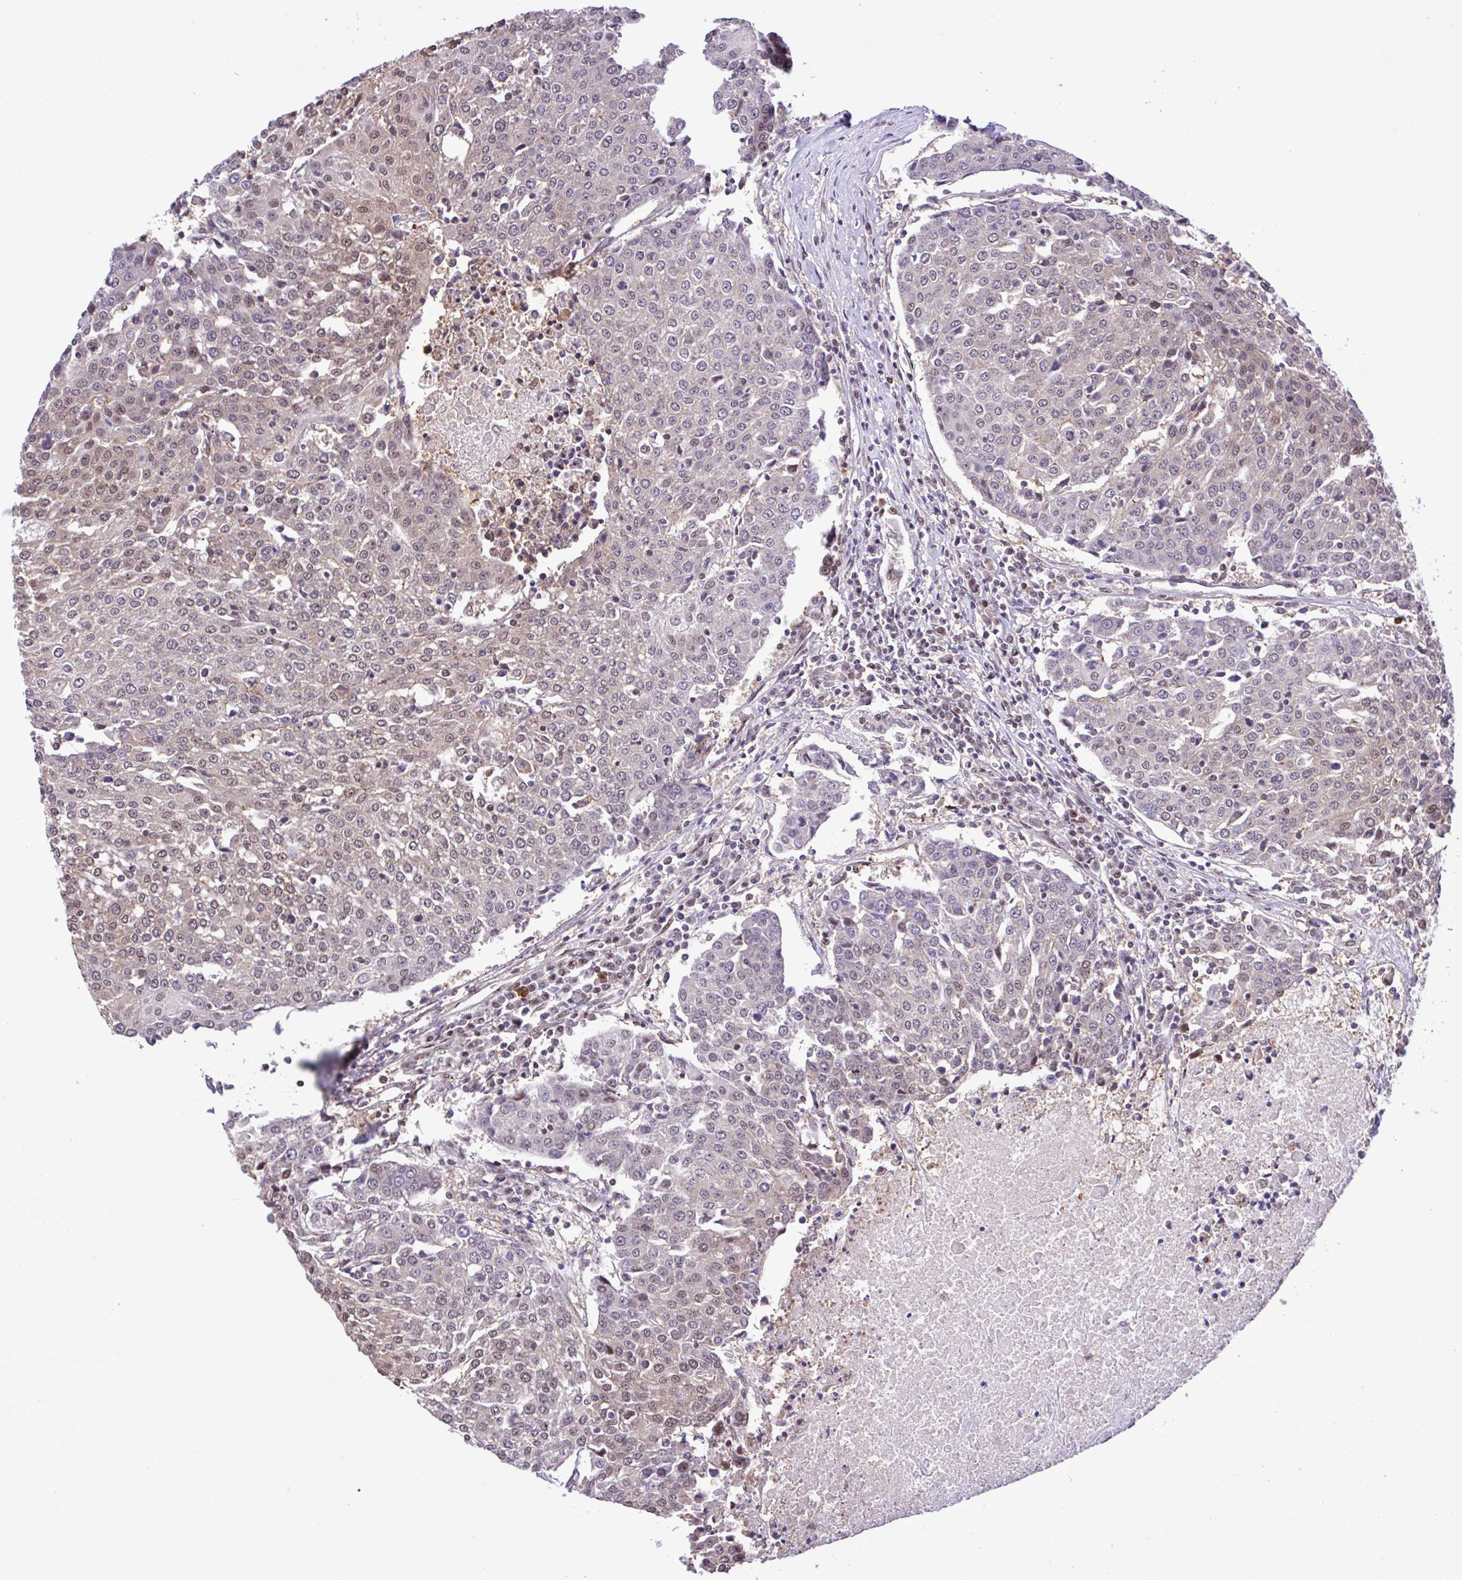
{"staining": {"intensity": "weak", "quantity": "25%-75%", "location": "nuclear"}, "tissue": "urothelial cancer", "cell_type": "Tumor cells", "image_type": "cancer", "snomed": [{"axis": "morphology", "description": "Urothelial carcinoma, High grade"}, {"axis": "topography", "description": "Urinary bladder"}], "caption": "Immunohistochemical staining of human urothelial cancer exhibits low levels of weak nuclear positivity in approximately 25%-75% of tumor cells.", "gene": "GLIS3", "patient": {"sex": "female", "age": 85}}